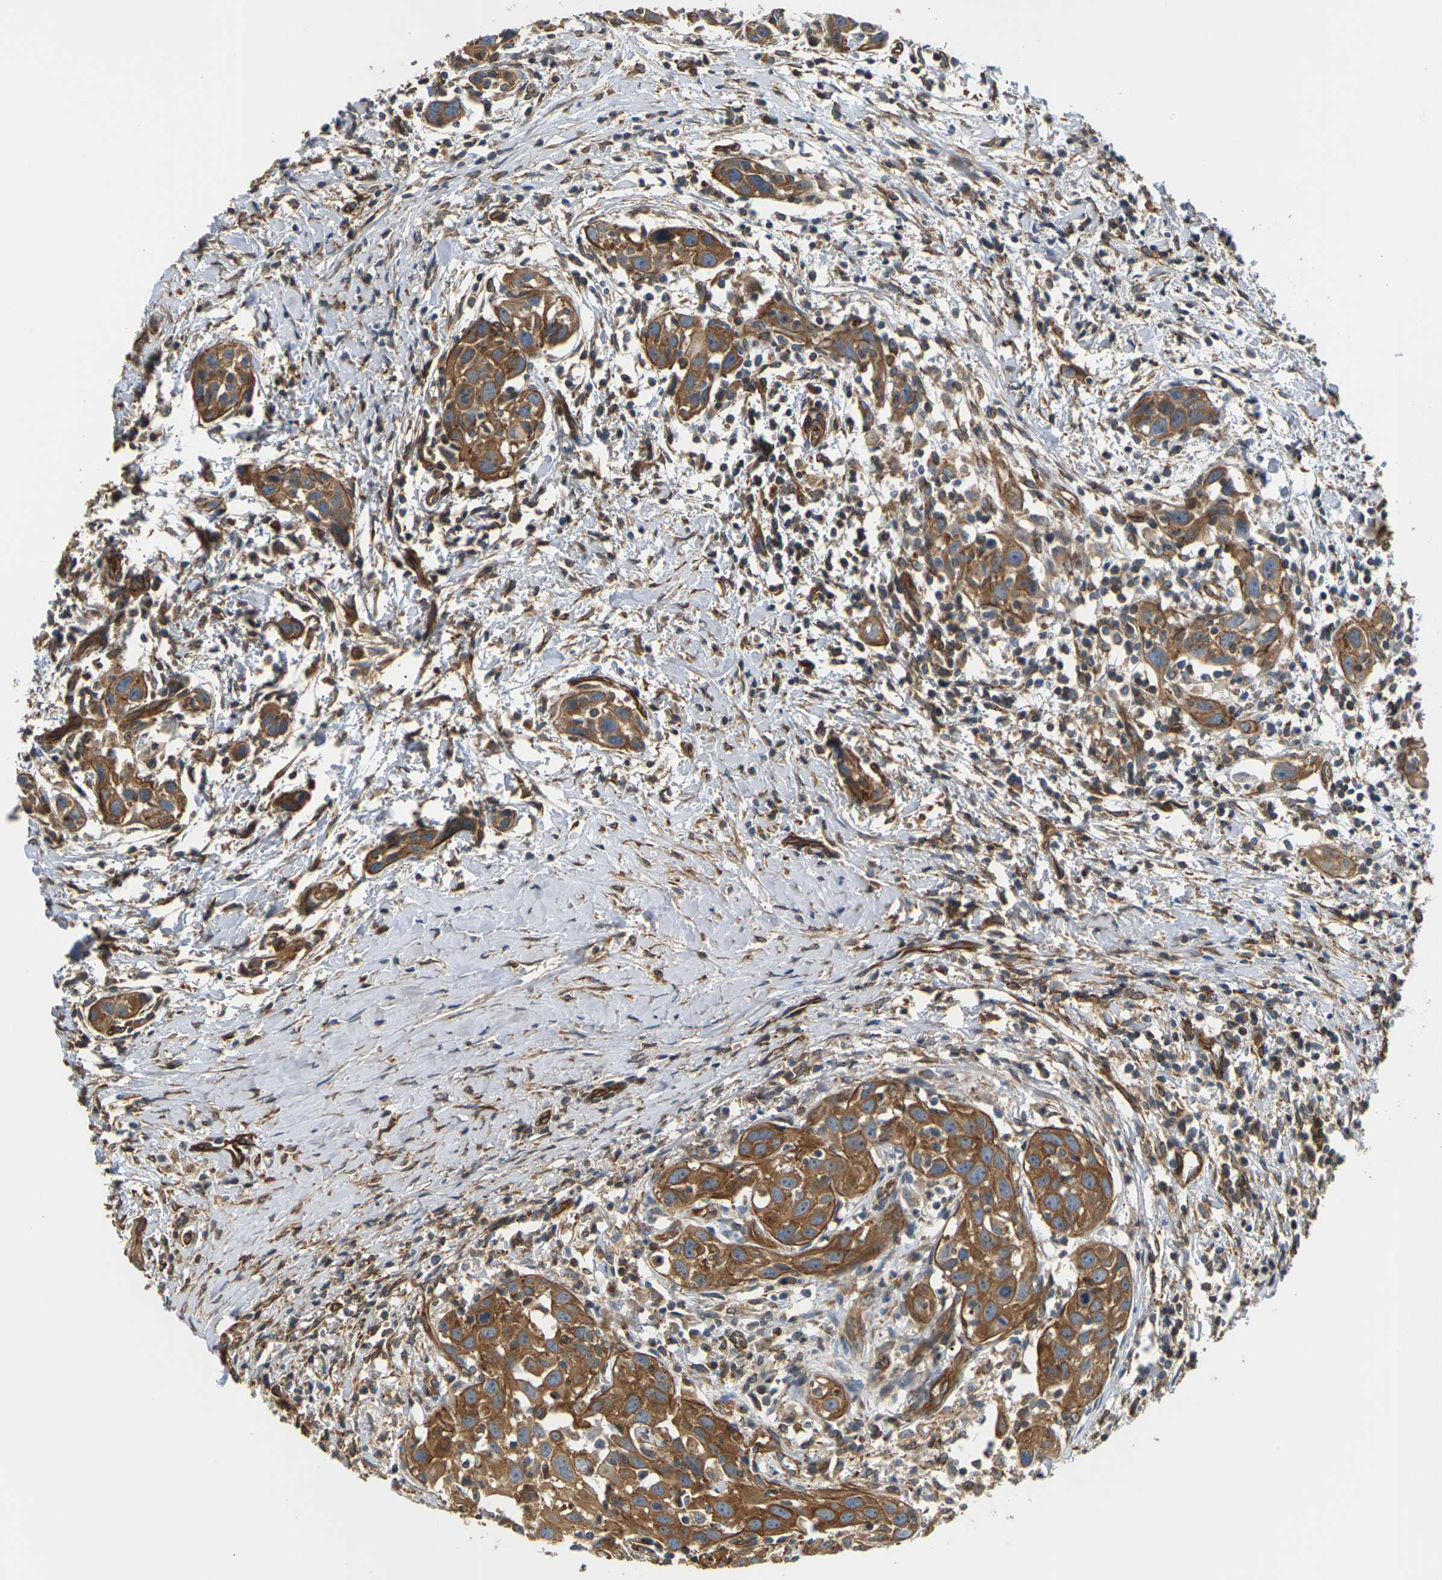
{"staining": {"intensity": "moderate", "quantity": ">75%", "location": "cytoplasmic/membranous"}, "tissue": "head and neck cancer", "cell_type": "Tumor cells", "image_type": "cancer", "snomed": [{"axis": "morphology", "description": "Squamous cell carcinoma, NOS"}, {"axis": "topography", "description": "Oral tissue"}, {"axis": "topography", "description": "Head-Neck"}], "caption": "IHC of head and neck squamous cell carcinoma shows medium levels of moderate cytoplasmic/membranous expression in about >75% of tumor cells.", "gene": "PCDHB4", "patient": {"sex": "female", "age": 50}}